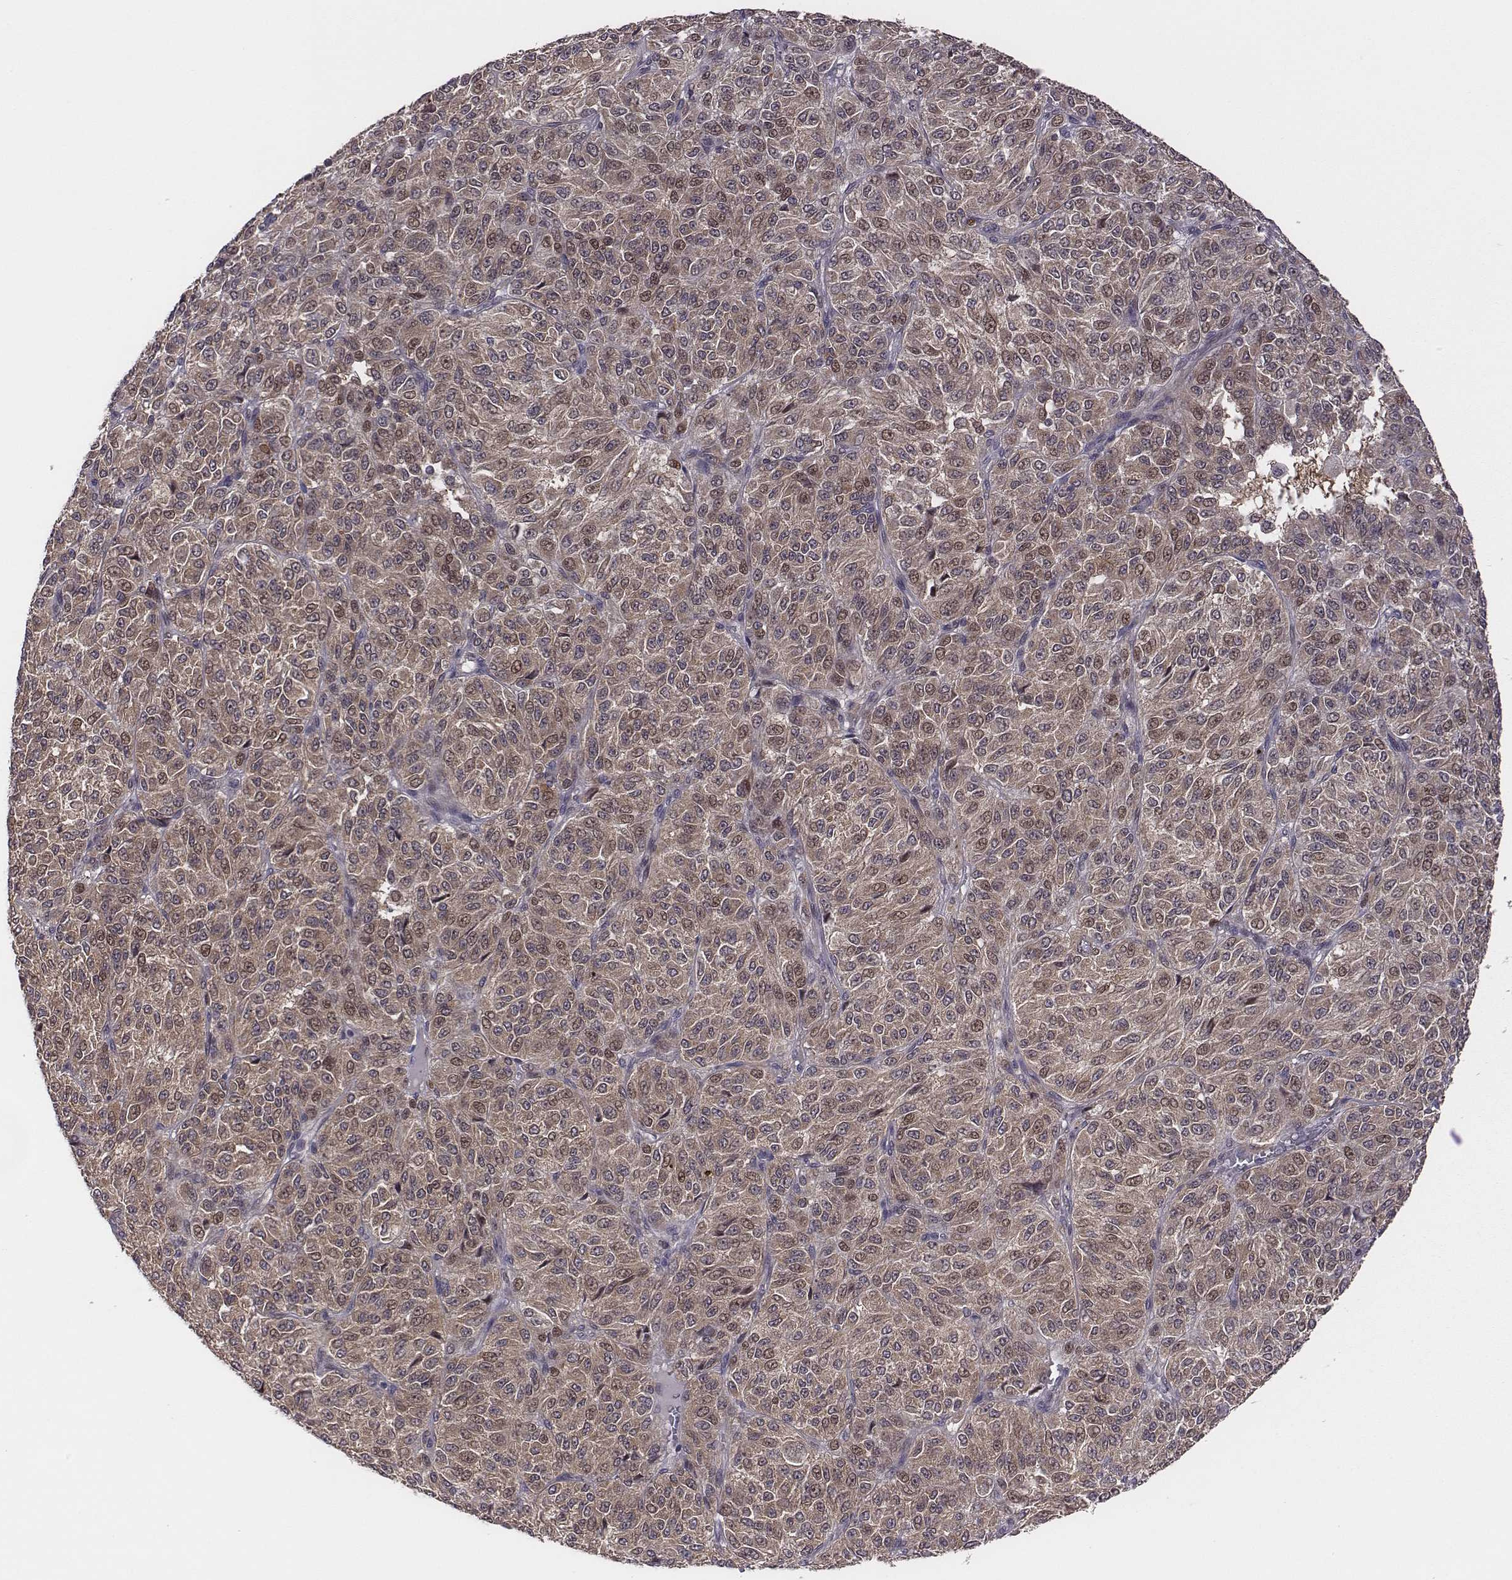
{"staining": {"intensity": "moderate", "quantity": ">75%", "location": "cytoplasmic/membranous"}, "tissue": "melanoma", "cell_type": "Tumor cells", "image_type": "cancer", "snomed": [{"axis": "morphology", "description": "Malignant melanoma, Metastatic site"}, {"axis": "topography", "description": "Brain"}], "caption": "Immunohistochemistry (IHC) (DAB) staining of human melanoma displays moderate cytoplasmic/membranous protein expression in approximately >75% of tumor cells.", "gene": "SMURF2", "patient": {"sex": "female", "age": 56}}